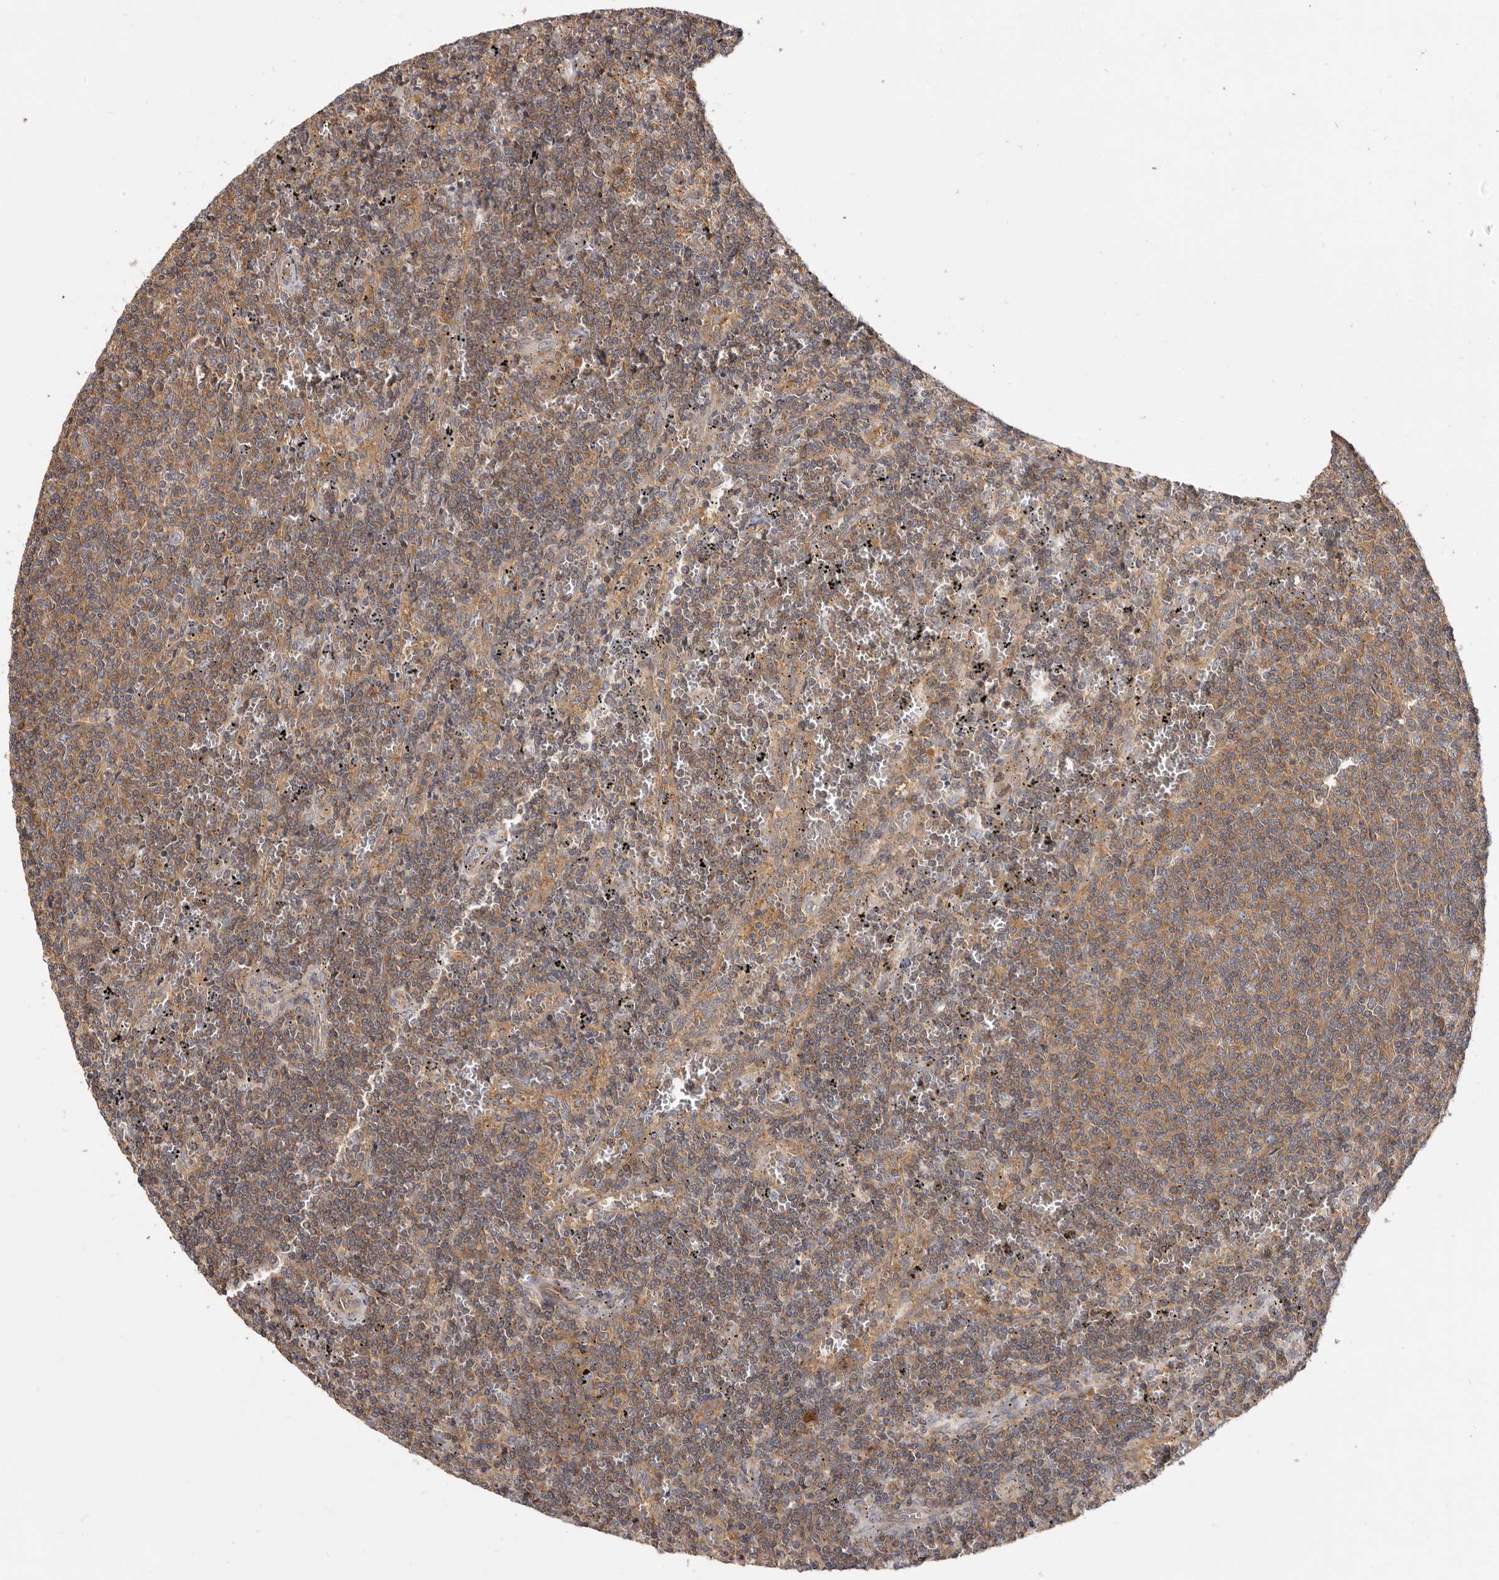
{"staining": {"intensity": "moderate", "quantity": ">75%", "location": "cytoplasmic/membranous"}, "tissue": "lymphoma", "cell_type": "Tumor cells", "image_type": "cancer", "snomed": [{"axis": "morphology", "description": "Malignant lymphoma, non-Hodgkin's type, Low grade"}, {"axis": "topography", "description": "Spleen"}], "caption": "Protein analysis of low-grade malignant lymphoma, non-Hodgkin's type tissue exhibits moderate cytoplasmic/membranous positivity in about >75% of tumor cells. (brown staining indicates protein expression, while blue staining denotes nuclei).", "gene": "ADAMTS20", "patient": {"sex": "female", "age": 50}}